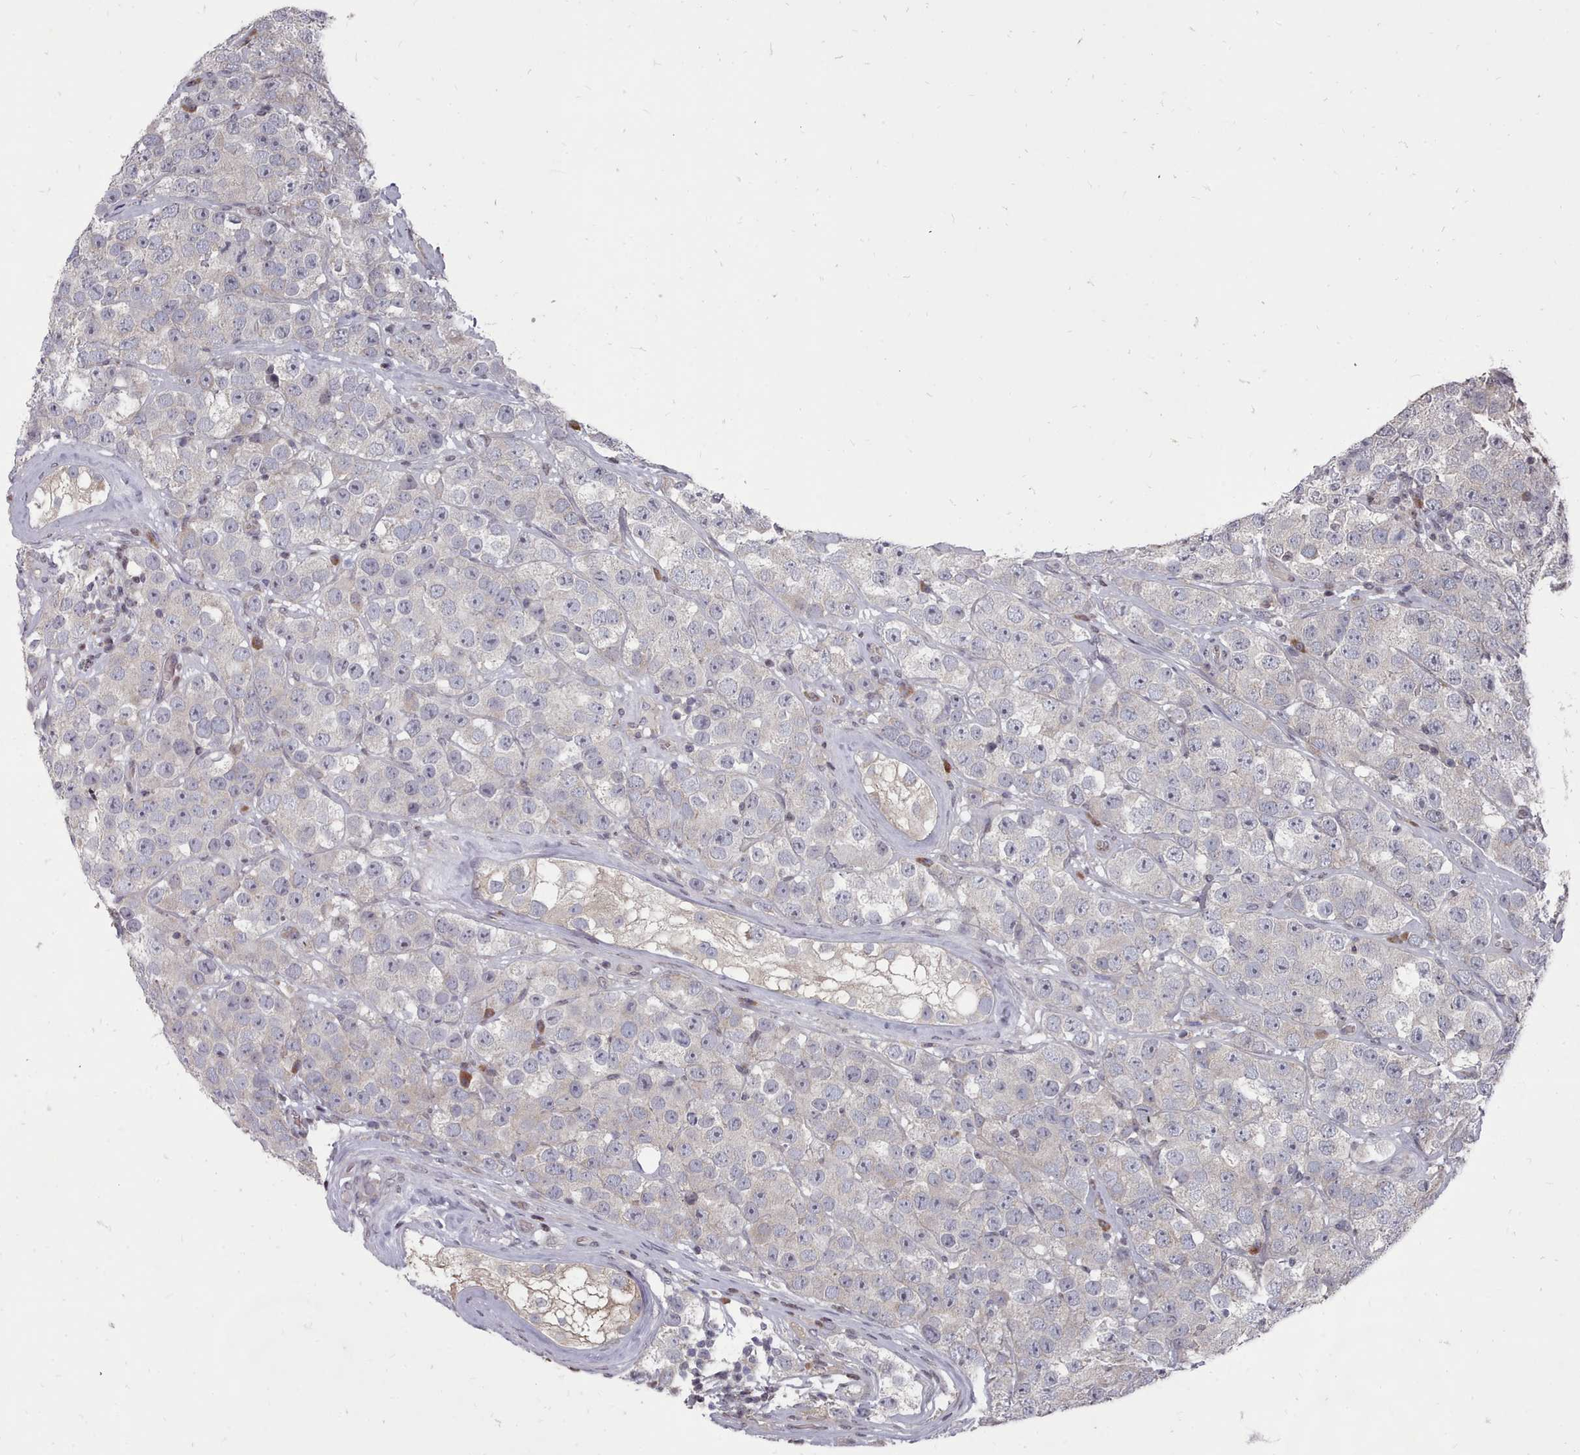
{"staining": {"intensity": "negative", "quantity": "none", "location": "none"}, "tissue": "testis cancer", "cell_type": "Tumor cells", "image_type": "cancer", "snomed": [{"axis": "morphology", "description": "Seminoma, NOS"}, {"axis": "topography", "description": "Testis"}], "caption": "The immunohistochemistry histopathology image has no significant expression in tumor cells of seminoma (testis) tissue.", "gene": "ACKR3", "patient": {"sex": "male", "age": 28}}